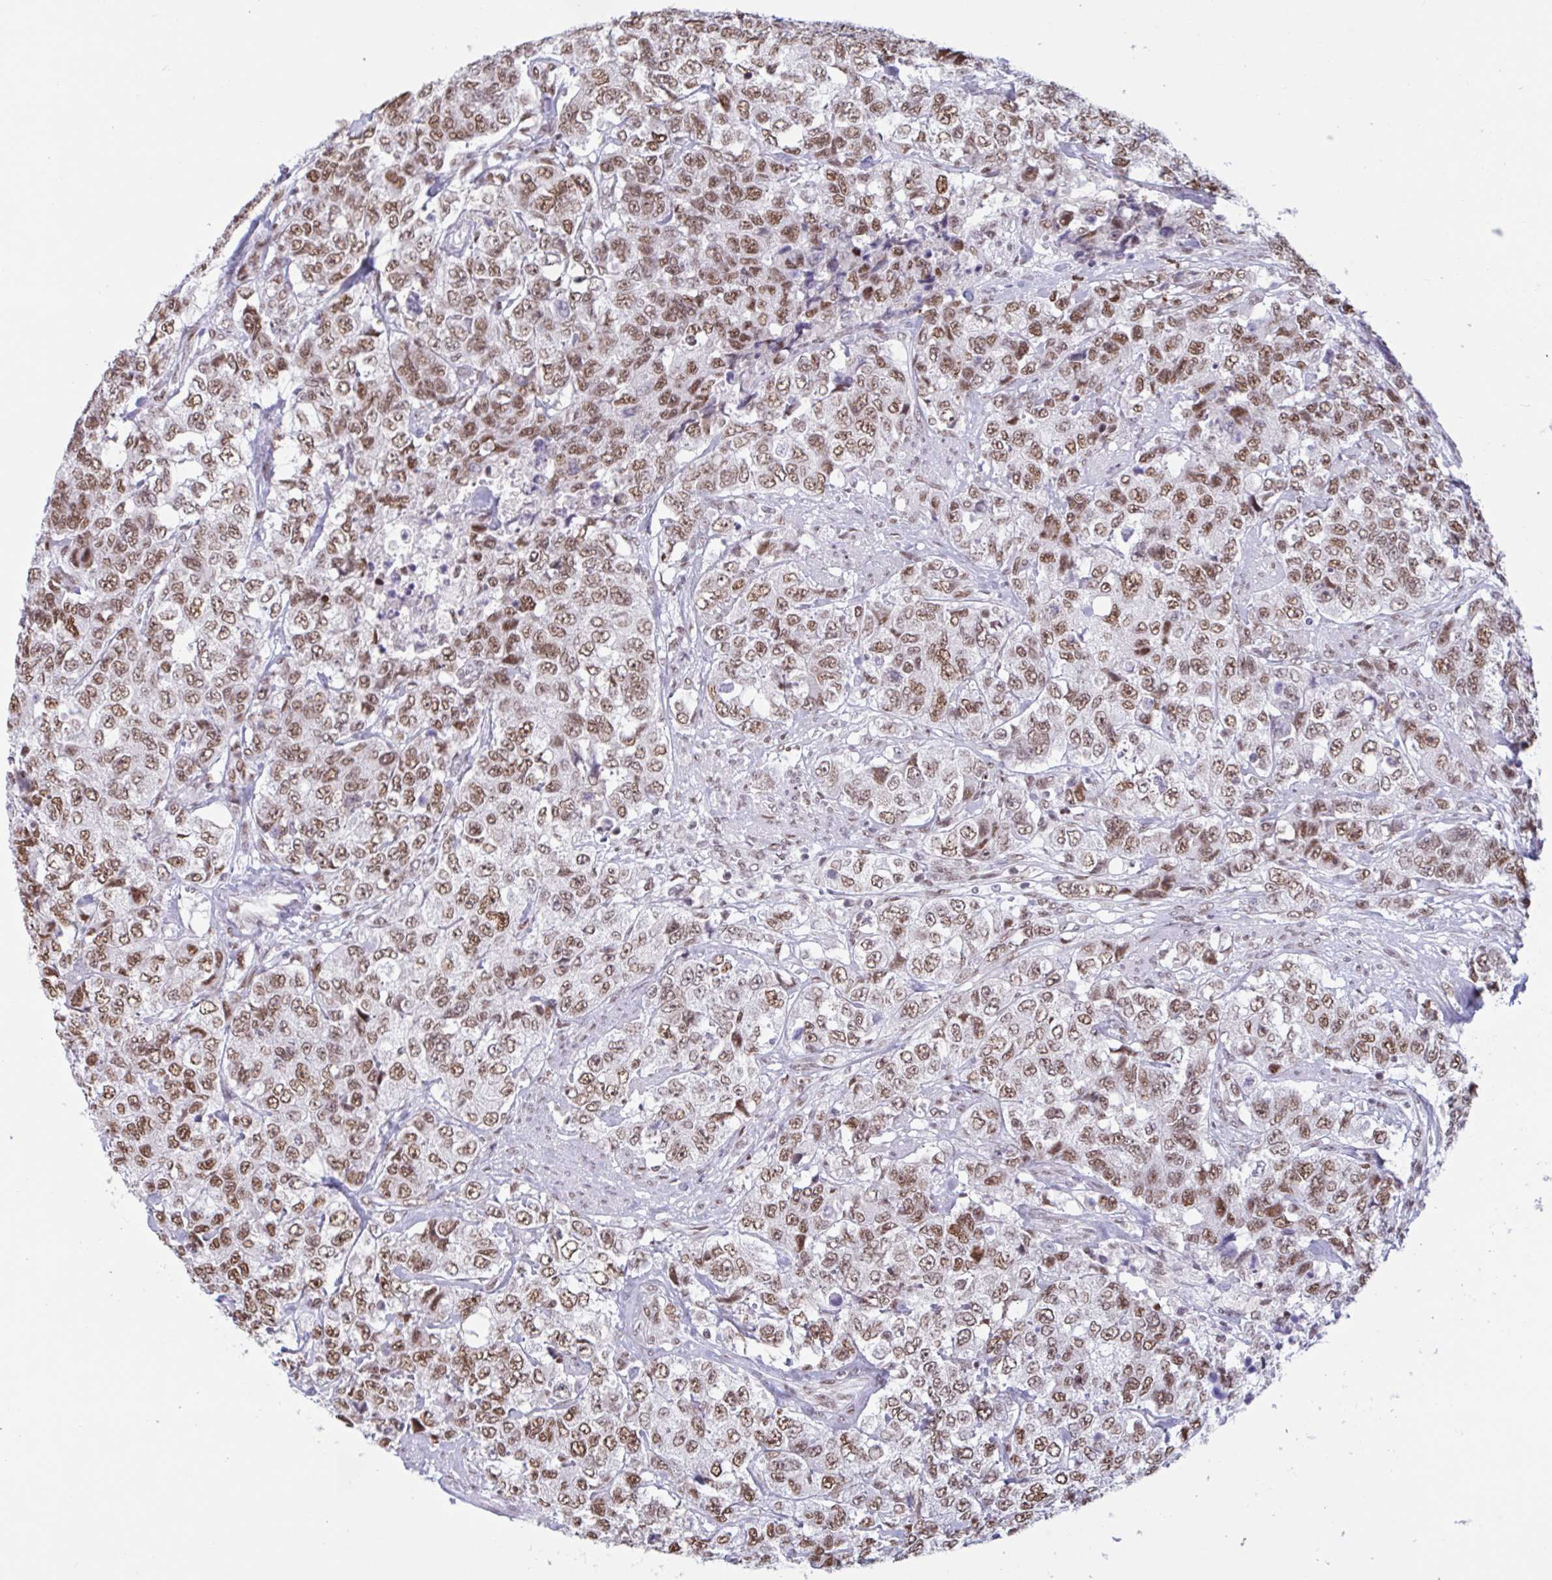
{"staining": {"intensity": "moderate", "quantity": ">75%", "location": "nuclear"}, "tissue": "urothelial cancer", "cell_type": "Tumor cells", "image_type": "cancer", "snomed": [{"axis": "morphology", "description": "Urothelial carcinoma, High grade"}, {"axis": "topography", "description": "Urinary bladder"}], "caption": "Immunohistochemical staining of human urothelial cancer shows medium levels of moderate nuclear protein expression in approximately >75% of tumor cells. The protein of interest is stained brown, and the nuclei are stained in blue (DAB IHC with brightfield microscopy, high magnification).", "gene": "CBFA2T2", "patient": {"sex": "female", "age": 78}}